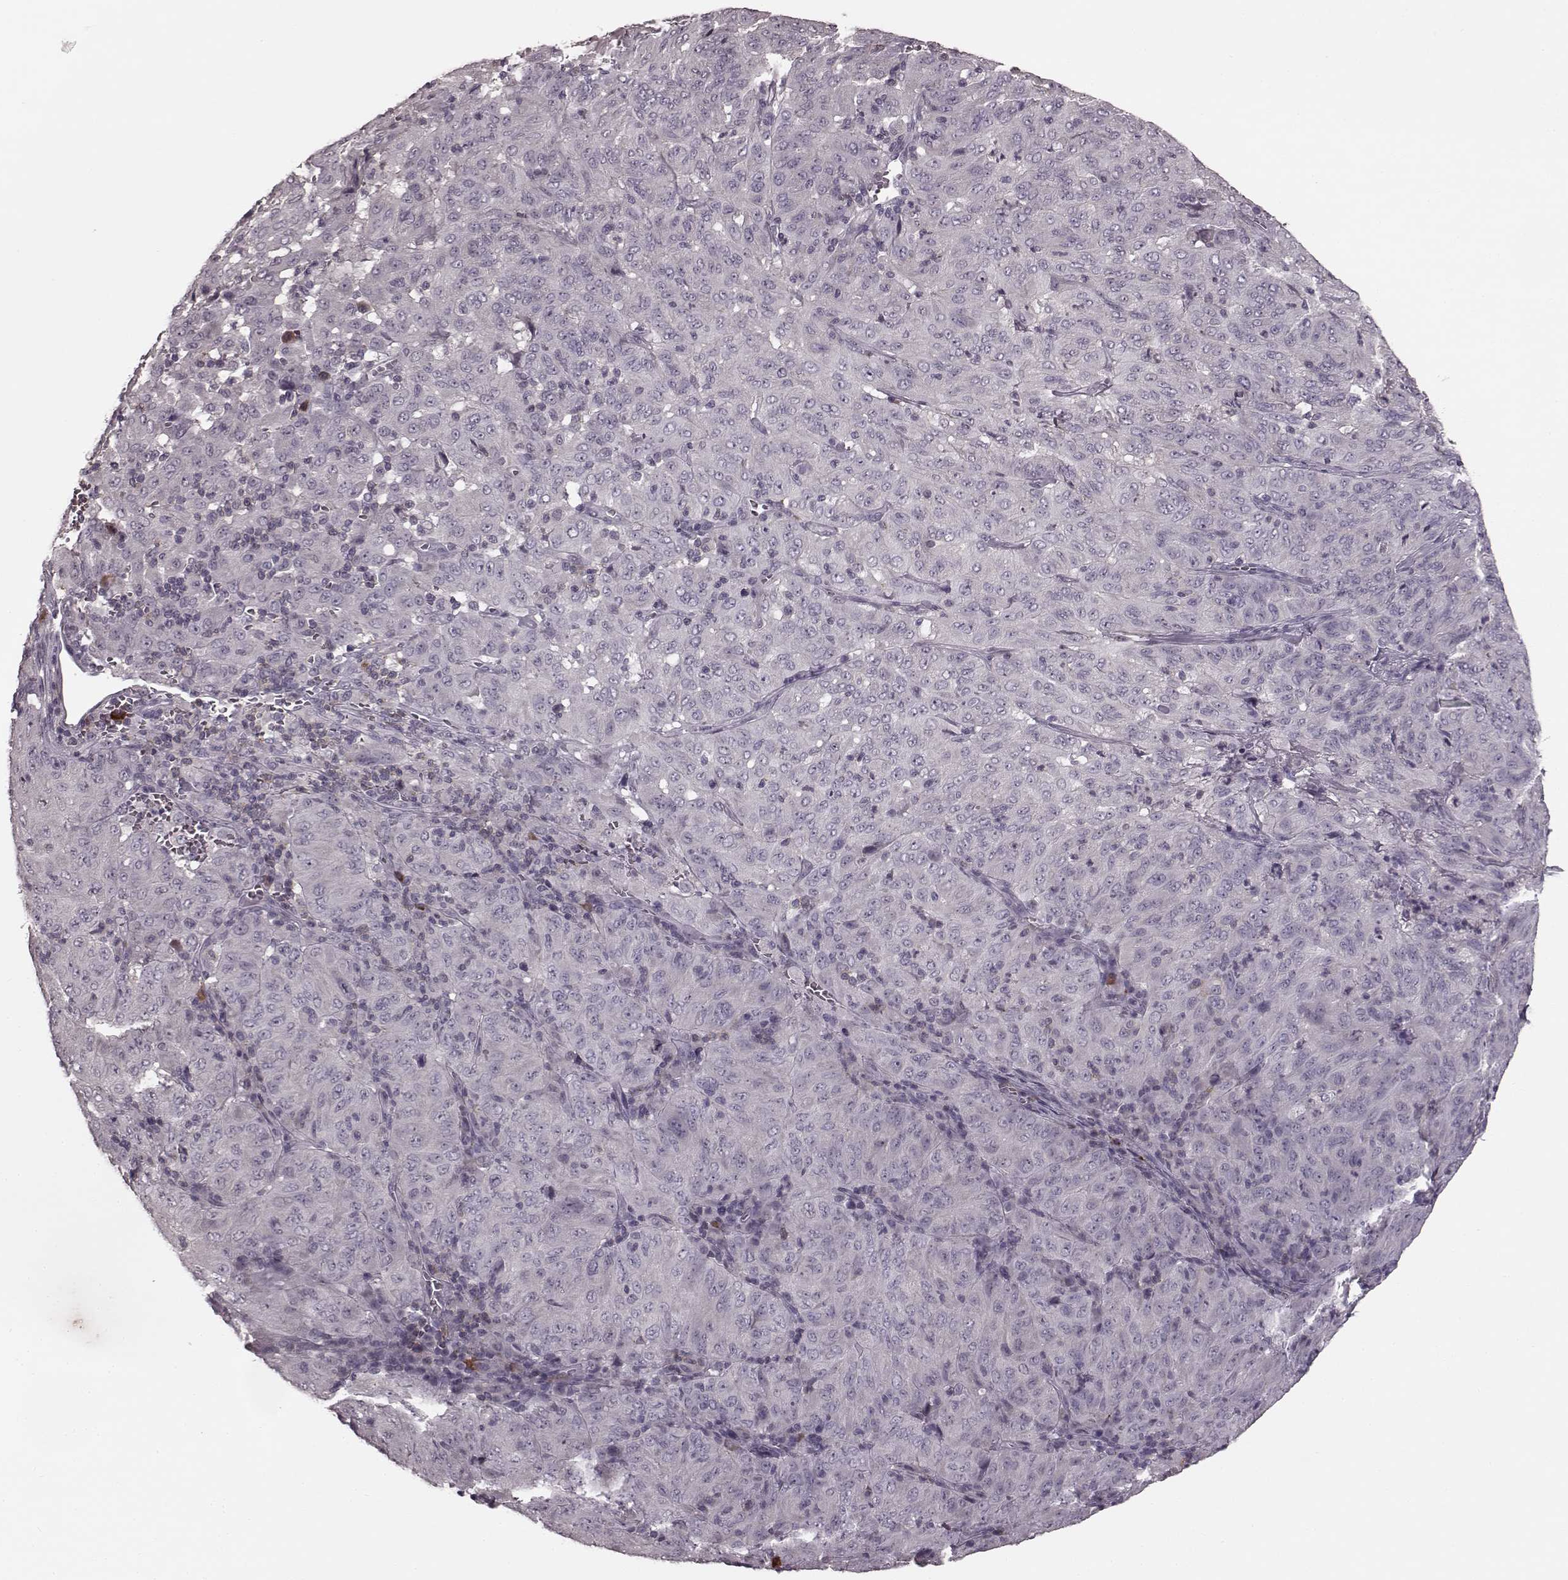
{"staining": {"intensity": "negative", "quantity": "none", "location": "none"}, "tissue": "pancreatic cancer", "cell_type": "Tumor cells", "image_type": "cancer", "snomed": [{"axis": "morphology", "description": "Adenocarcinoma, NOS"}, {"axis": "topography", "description": "Pancreas"}], "caption": "The IHC image has no significant staining in tumor cells of pancreatic cancer tissue.", "gene": "CD28", "patient": {"sex": "male", "age": 63}}